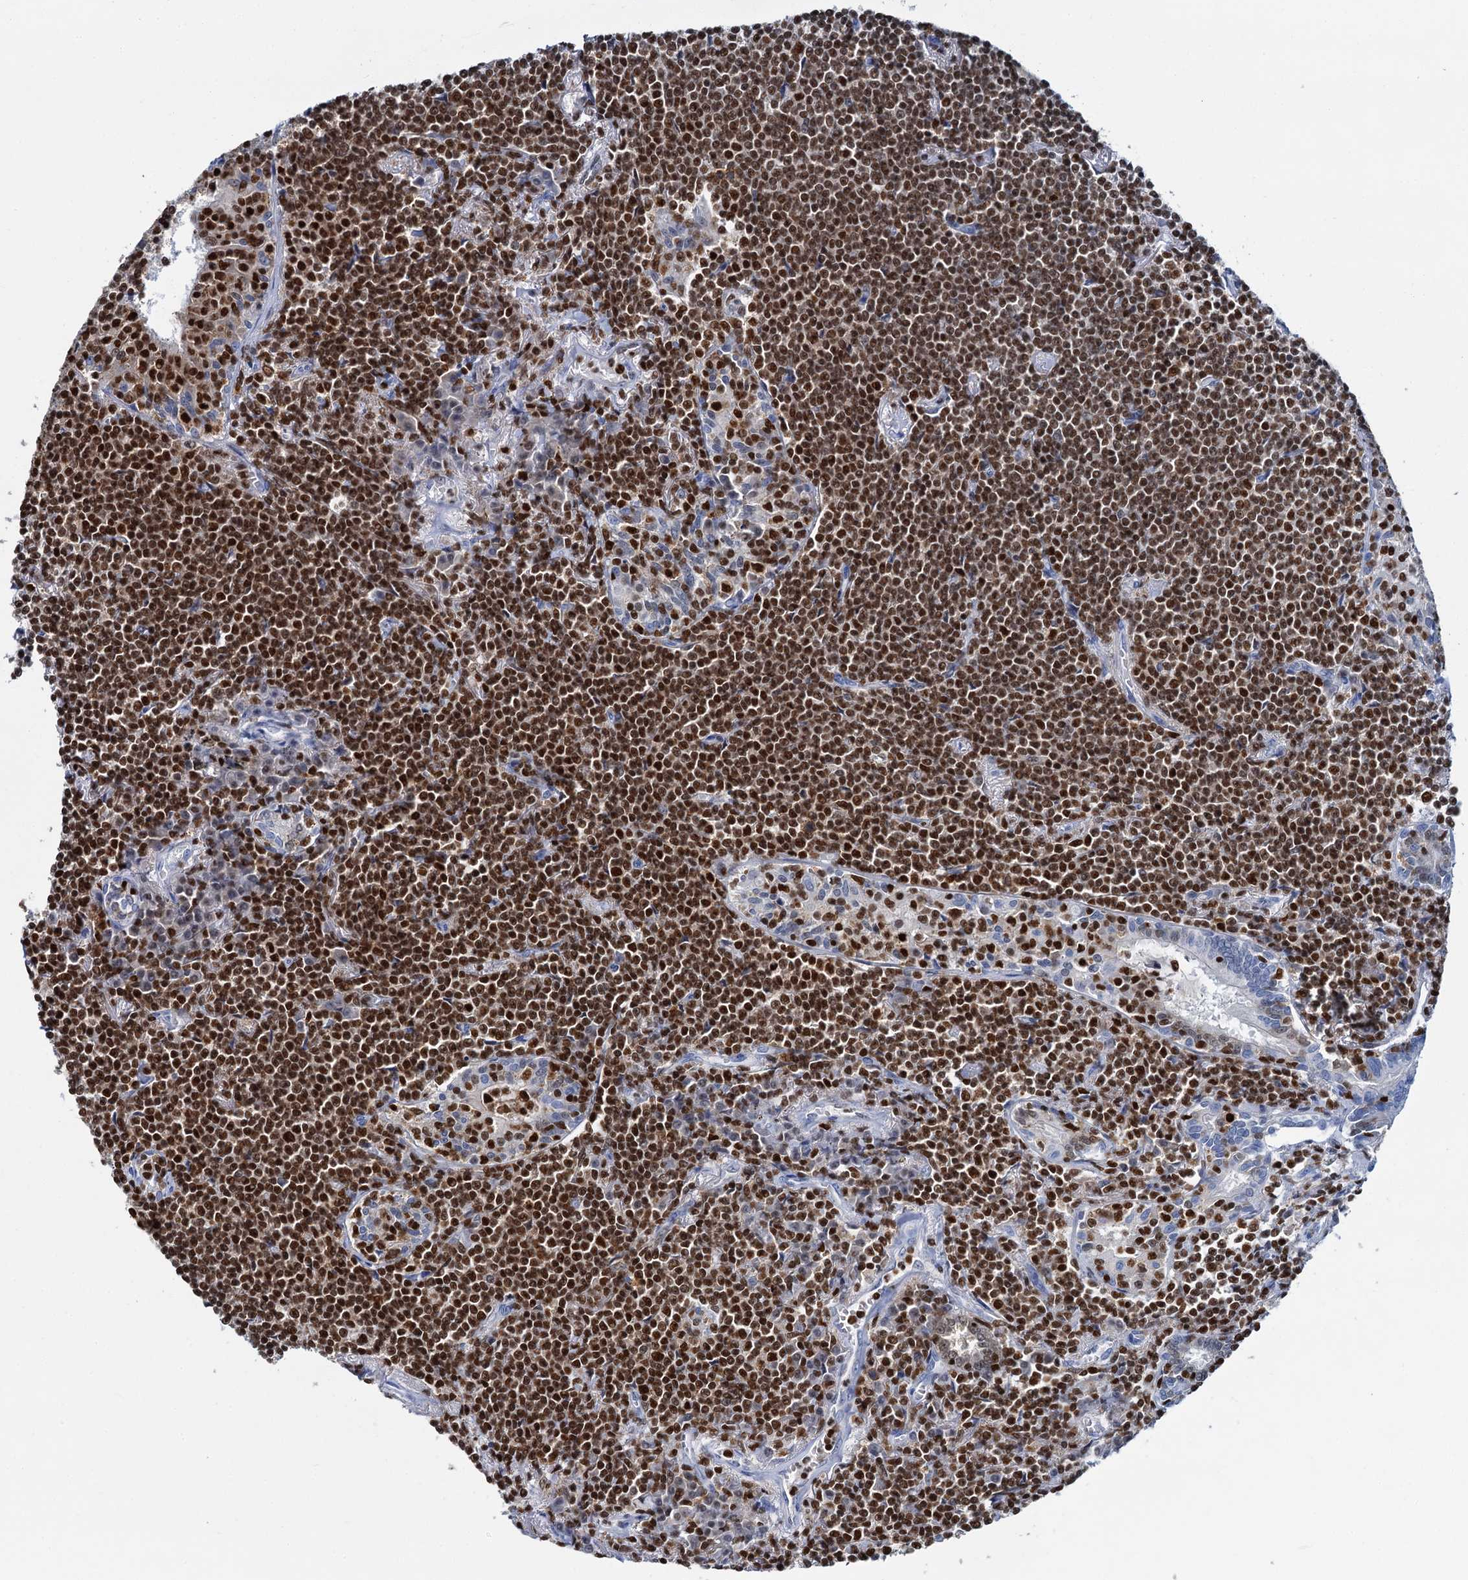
{"staining": {"intensity": "strong", "quantity": ">75%", "location": "nuclear"}, "tissue": "lymphoma", "cell_type": "Tumor cells", "image_type": "cancer", "snomed": [{"axis": "morphology", "description": "Malignant lymphoma, non-Hodgkin's type, Low grade"}, {"axis": "topography", "description": "Lung"}], "caption": "Lymphoma stained with a protein marker exhibits strong staining in tumor cells.", "gene": "CELF2", "patient": {"sex": "female", "age": 71}}